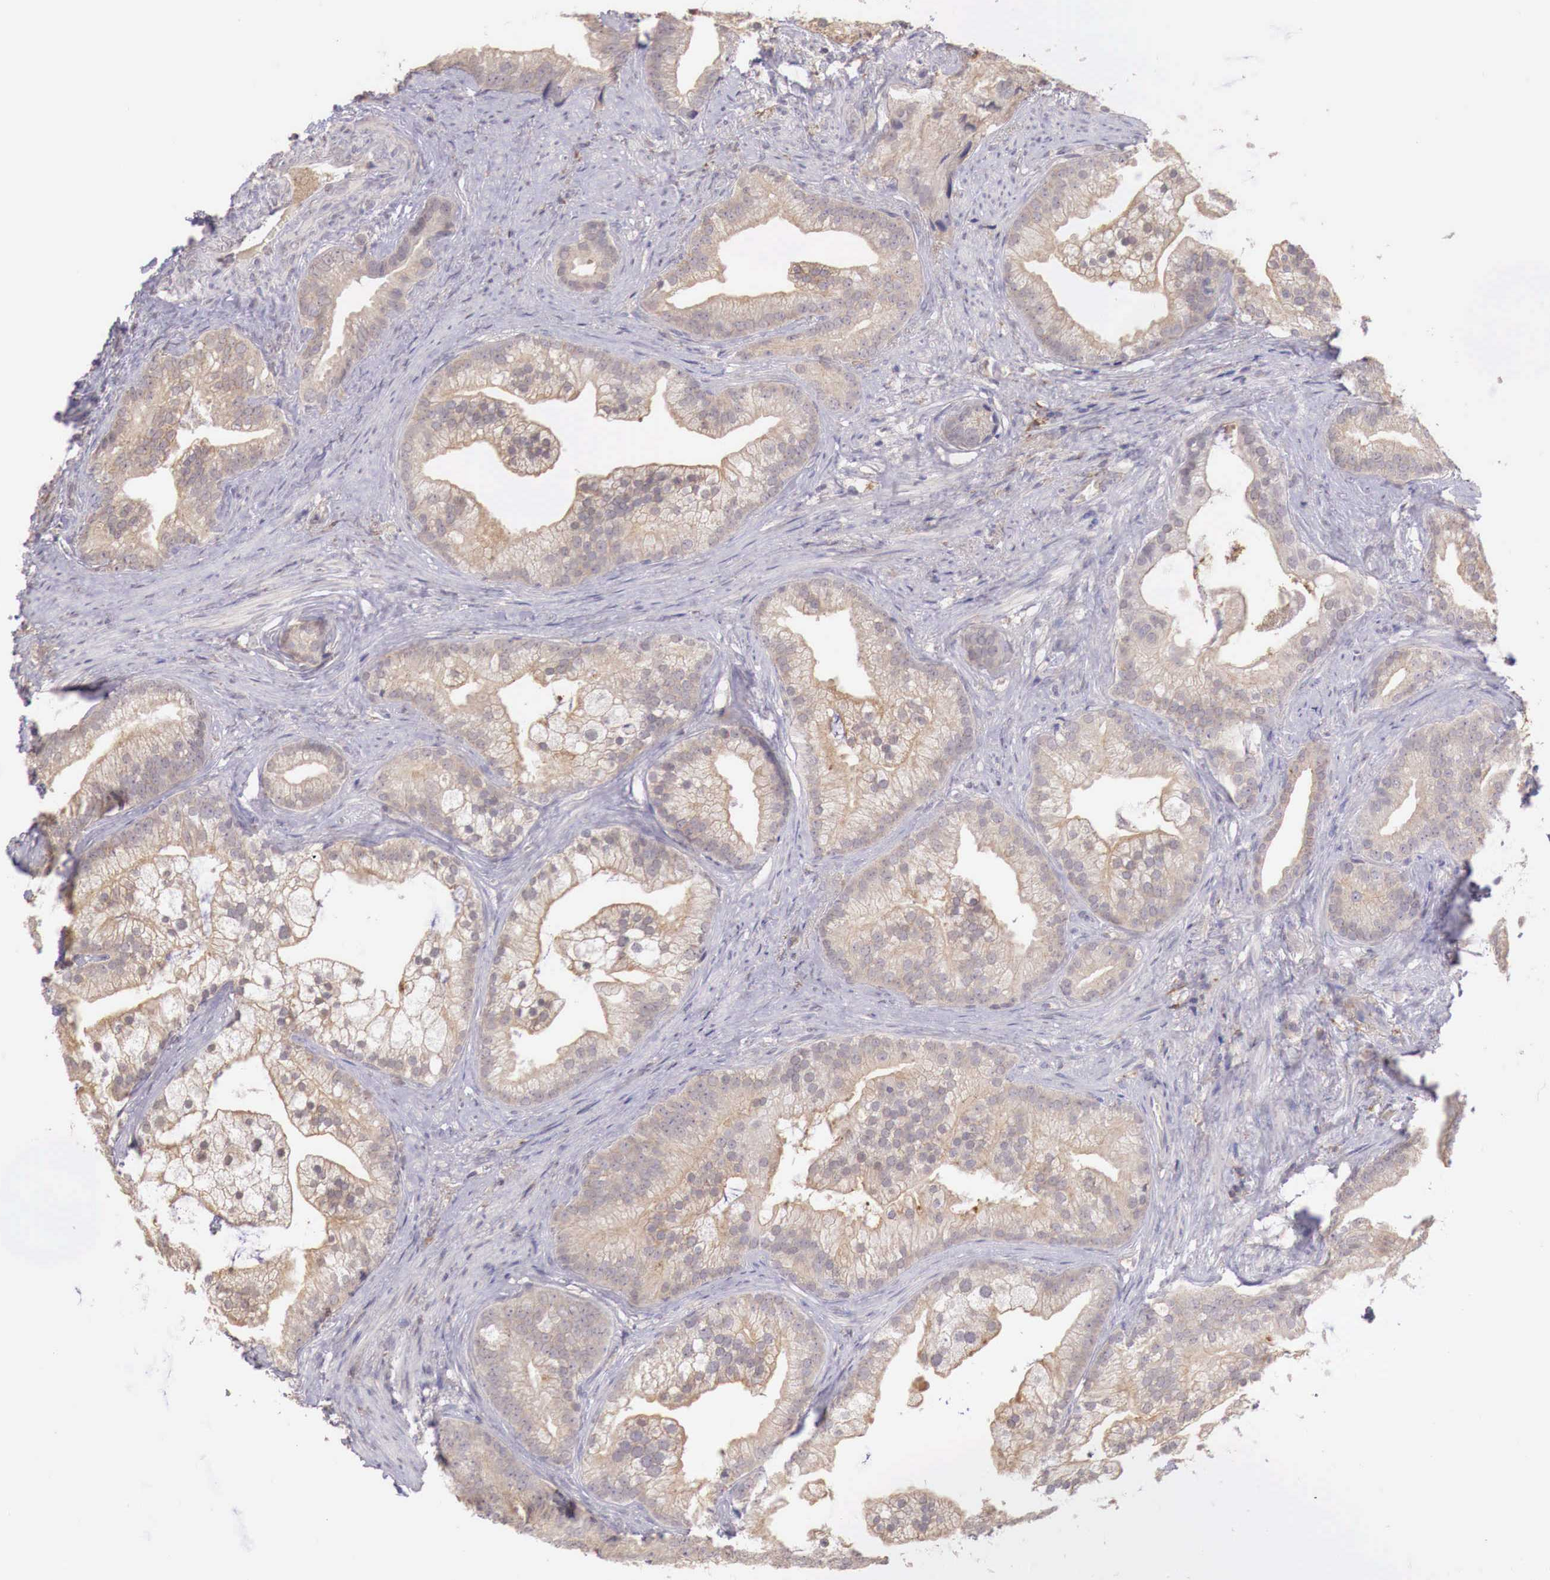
{"staining": {"intensity": "weak", "quantity": "25%-75%", "location": "cytoplasmic/membranous"}, "tissue": "prostate cancer", "cell_type": "Tumor cells", "image_type": "cancer", "snomed": [{"axis": "morphology", "description": "Adenocarcinoma, Low grade"}, {"axis": "topography", "description": "Prostate"}], "caption": "An immunohistochemistry (IHC) micrograph of tumor tissue is shown. Protein staining in brown shows weak cytoplasmic/membranous positivity in prostate cancer within tumor cells.", "gene": "CHRDL1", "patient": {"sex": "male", "age": 71}}